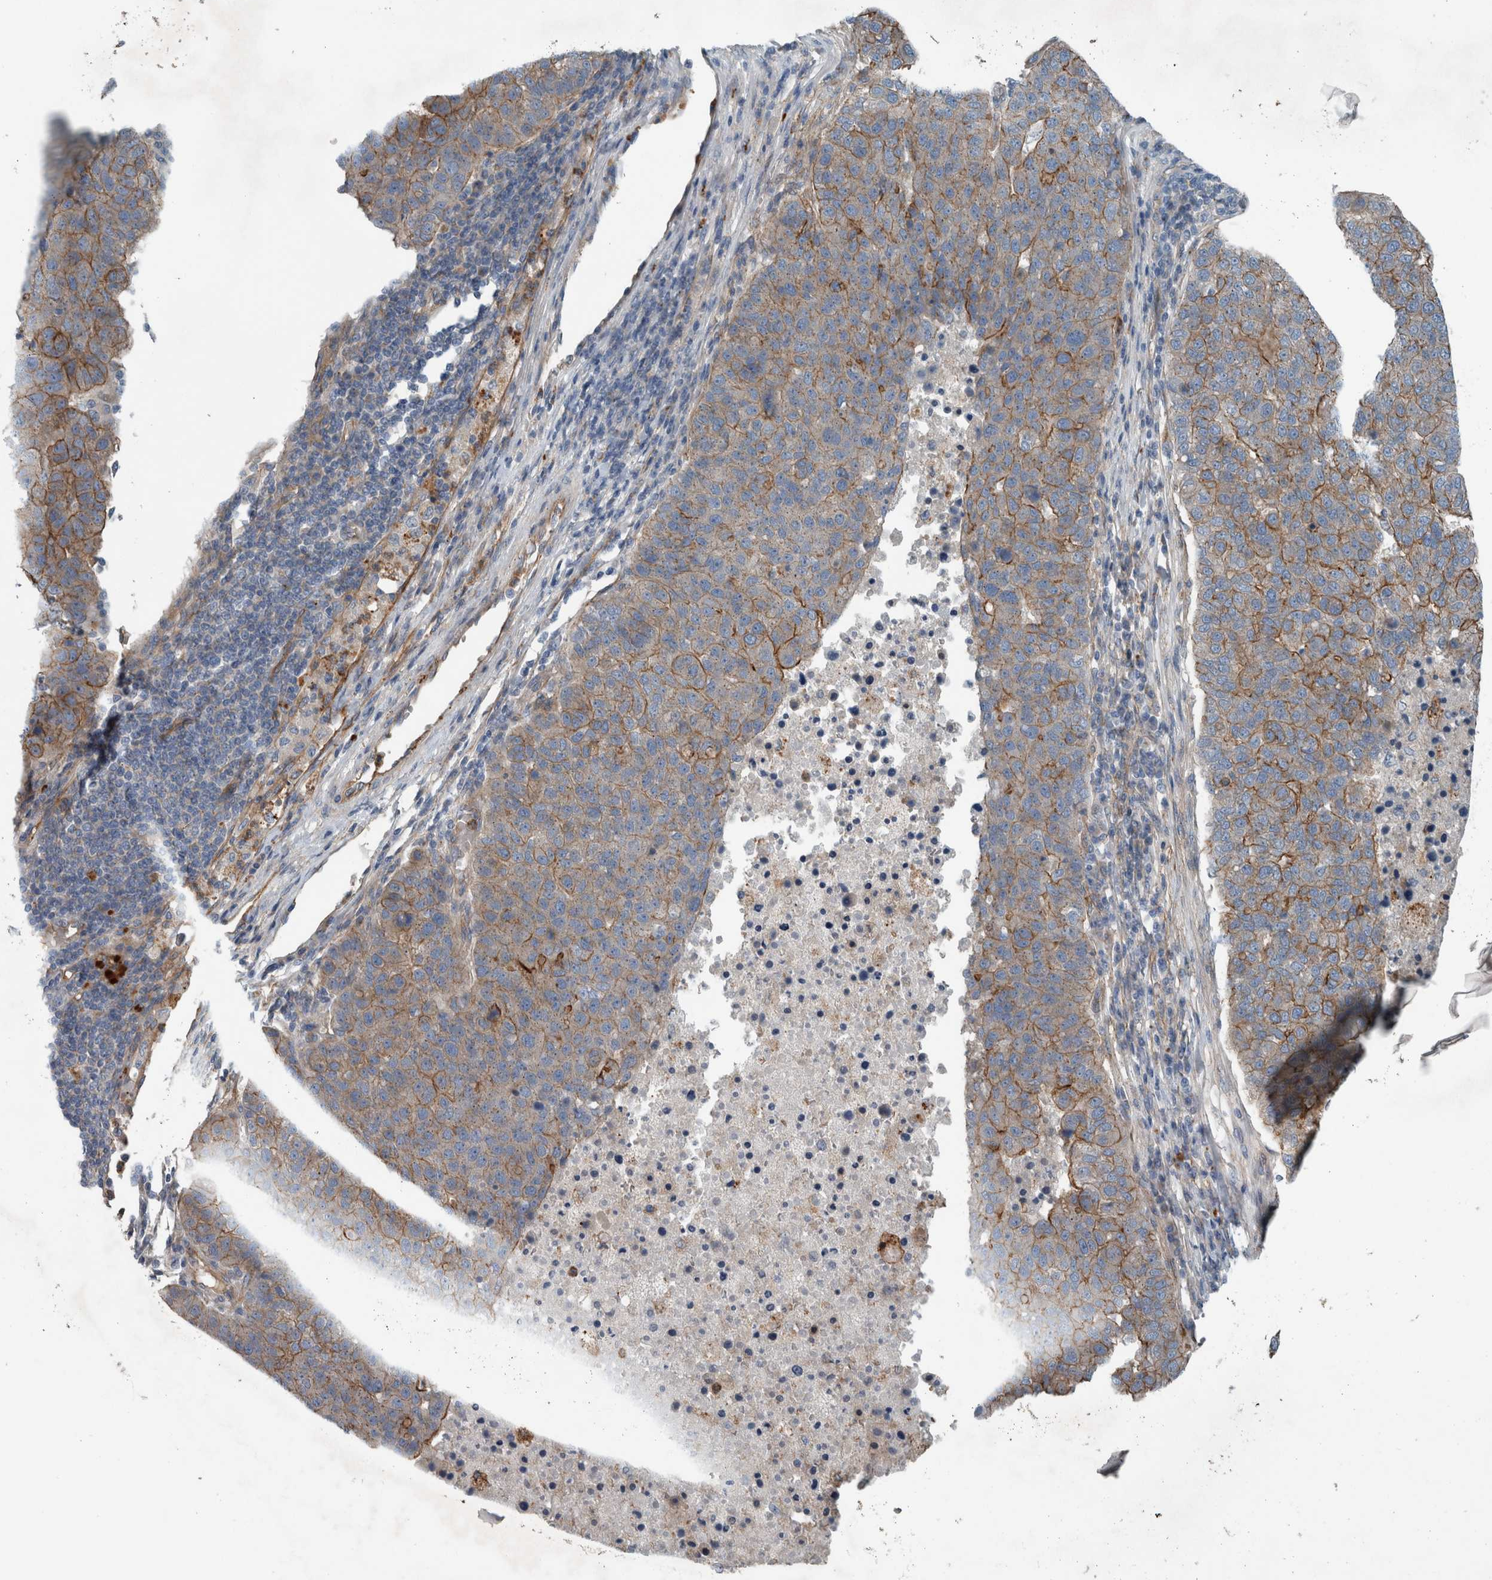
{"staining": {"intensity": "strong", "quantity": "<25%", "location": "cytoplasmic/membranous"}, "tissue": "pancreatic cancer", "cell_type": "Tumor cells", "image_type": "cancer", "snomed": [{"axis": "morphology", "description": "Adenocarcinoma, NOS"}, {"axis": "topography", "description": "Pancreas"}], "caption": "Immunohistochemistry of human pancreatic cancer (adenocarcinoma) shows medium levels of strong cytoplasmic/membranous staining in about <25% of tumor cells.", "gene": "GLT8D2", "patient": {"sex": "female", "age": 61}}